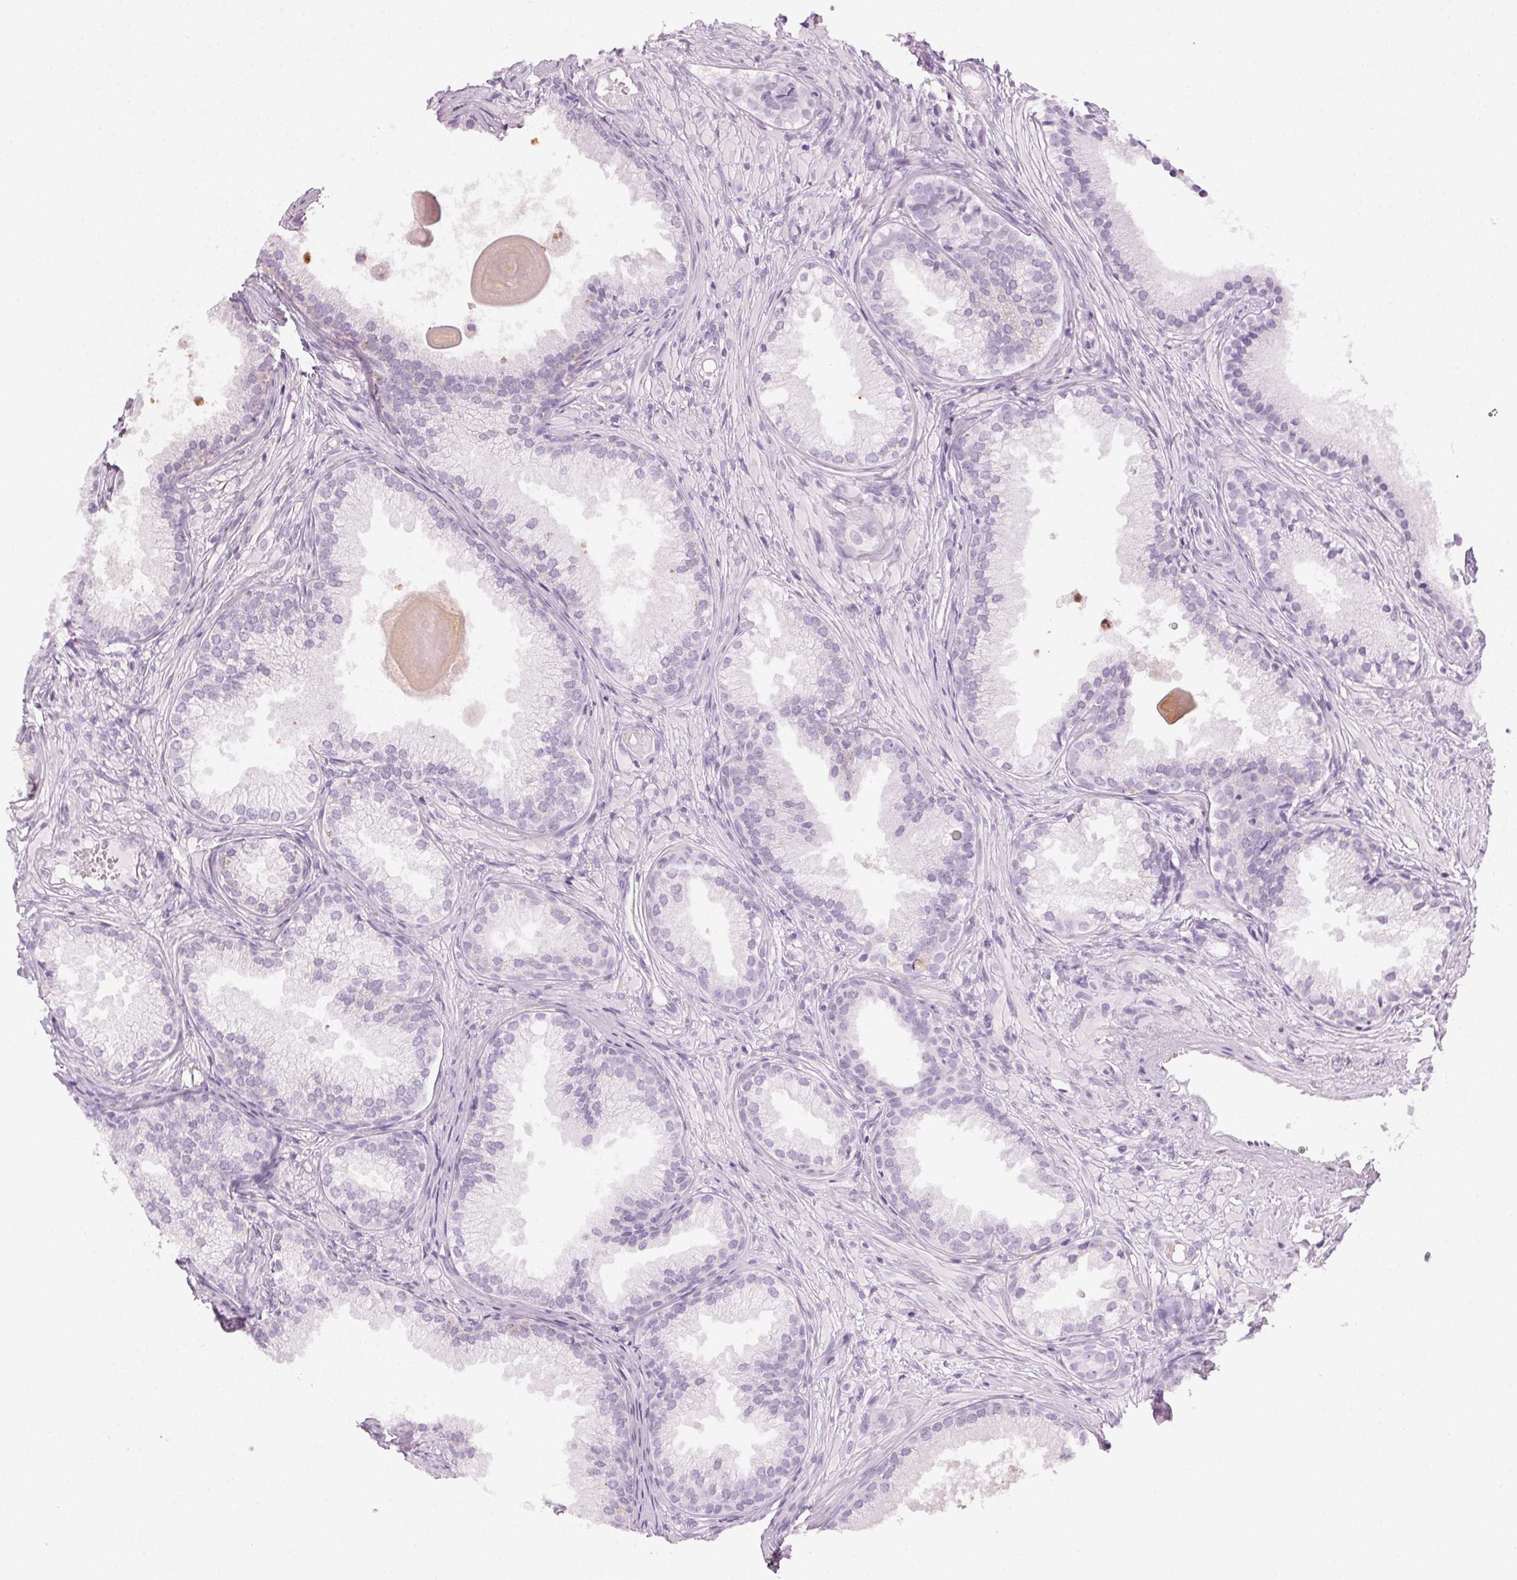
{"staining": {"intensity": "negative", "quantity": "none", "location": "none"}, "tissue": "prostate cancer", "cell_type": "Tumor cells", "image_type": "cancer", "snomed": [{"axis": "morphology", "description": "Adenocarcinoma, High grade"}, {"axis": "topography", "description": "Prostate"}], "caption": "The IHC micrograph has no significant expression in tumor cells of prostate cancer (high-grade adenocarcinoma) tissue.", "gene": "MPO", "patient": {"sex": "male", "age": 83}}